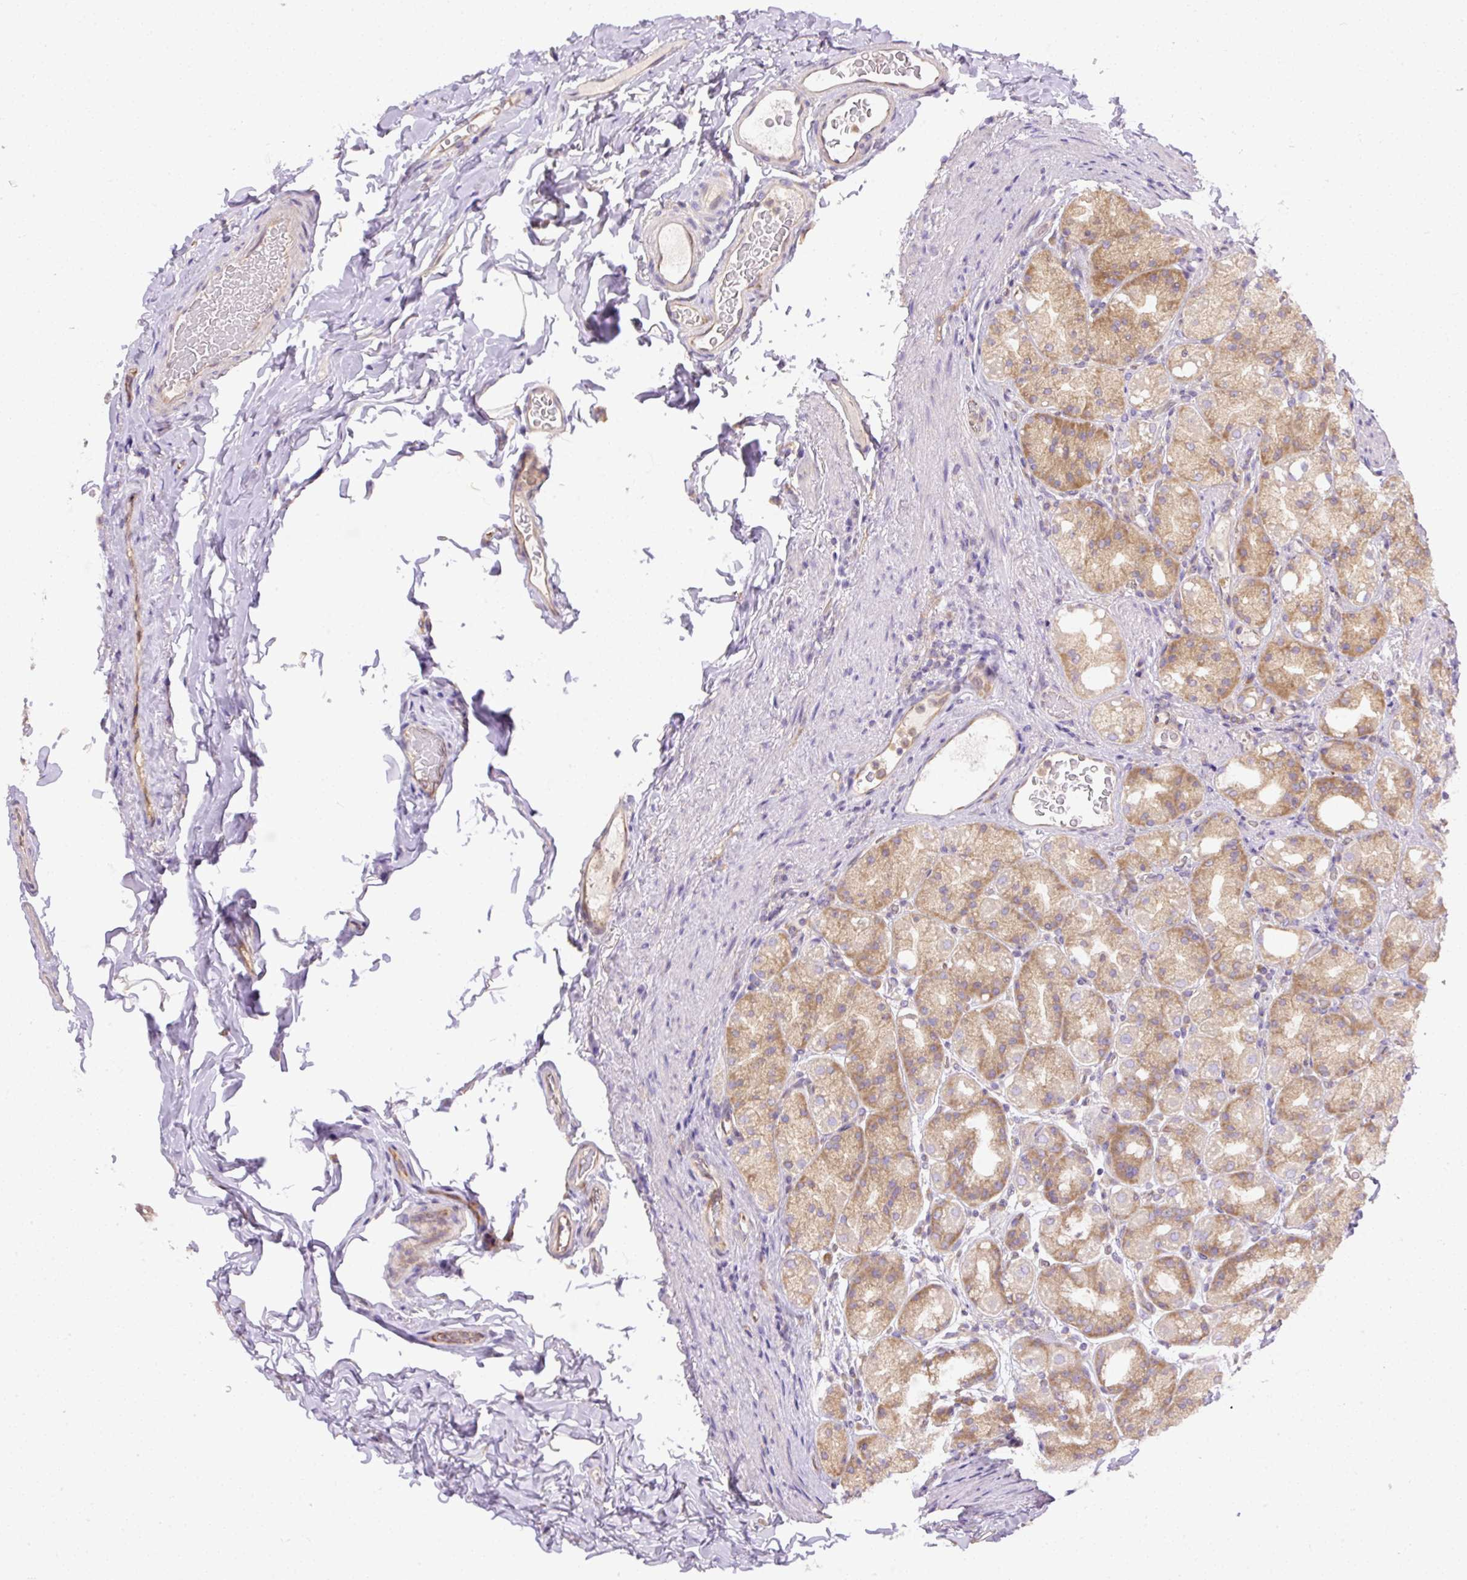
{"staining": {"intensity": "moderate", "quantity": ">75%", "location": "cytoplasmic/membranous"}, "tissue": "stomach", "cell_type": "Glandular cells", "image_type": "normal", "snomed": [{"axis": "morphology", "description": "Normal tissue, NOS"}, {"axis": "topography", "description": "Stomach, upper"}, {"axis": "topography", "description": "Stomach"}], "caption": "Immunohistochemical staining of unremarkable human stomach reveals moderate cytoplasmic/membranous protein staining in approximately >75% of glandular cells.", "gene": "DAPK1", "patient": {"sex": "male", "age": 68}}